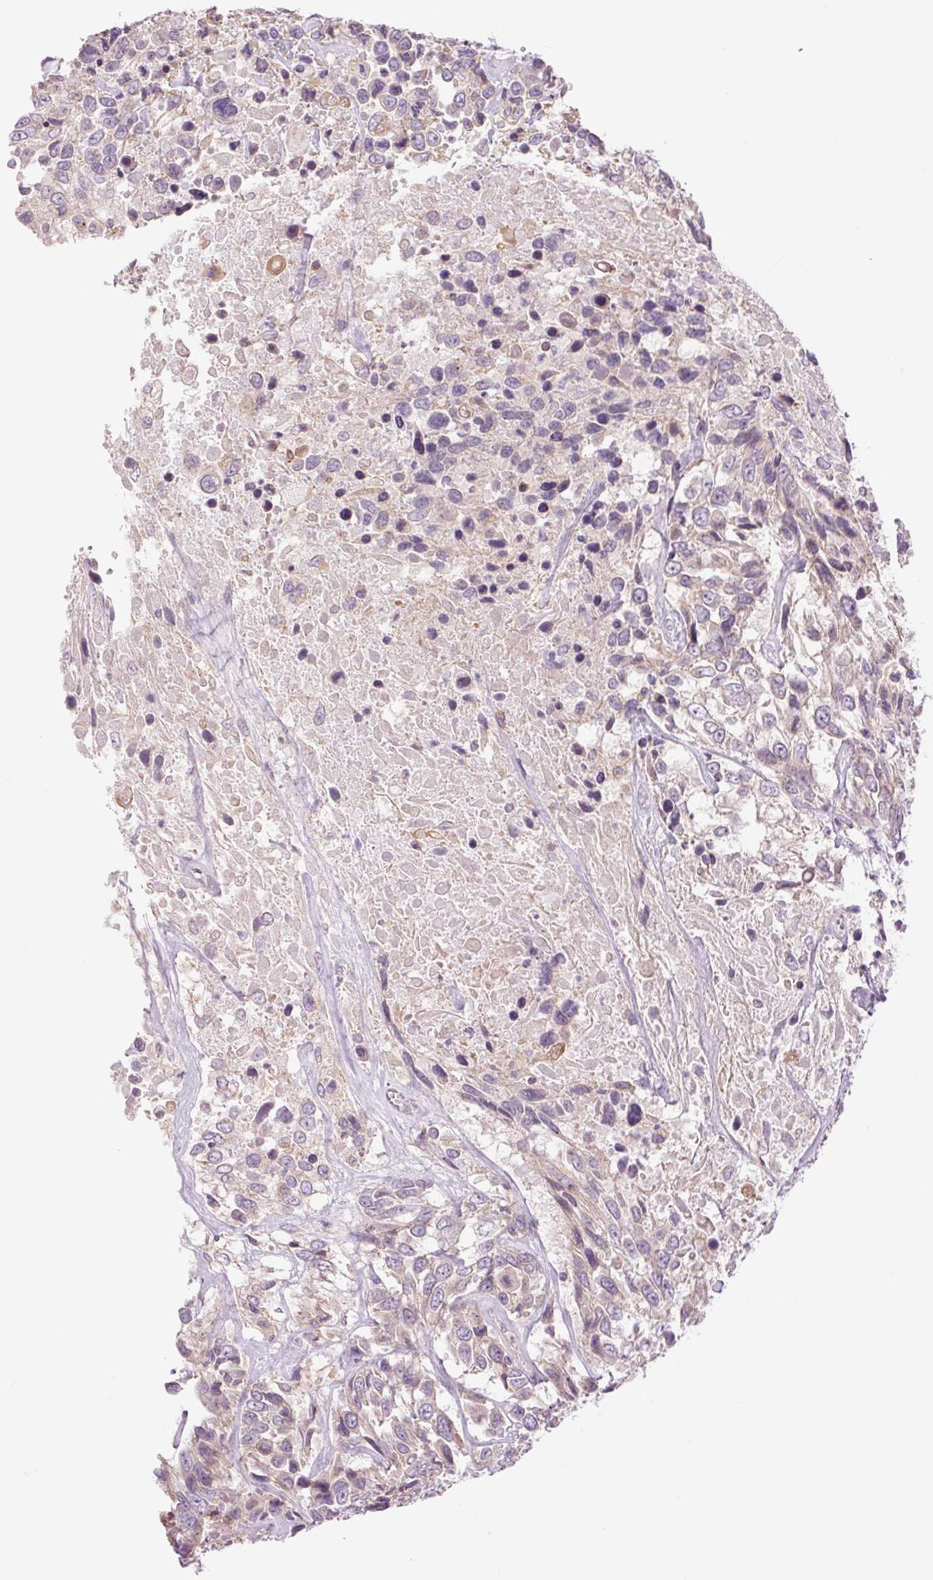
{"staining": {"intensity": "weak", "quantity": "<25%", "location": "cytoplasmic/membranous"}, "tissue": "urothelial cancer", "cell_type": "Tumor cells", "image_type": "cancer", "snomed": [{"axis": "morphology", "description": "Urothelial carcinoma, High grade"}, {"axis": "topography", "description": "Urinary bladder"}], "caption": "There is no significant staining in tumor cells of high-grade urothelial carcinoma.", "gene": "CTNNA3", "patient": {"sex": "female", "age": 70}}